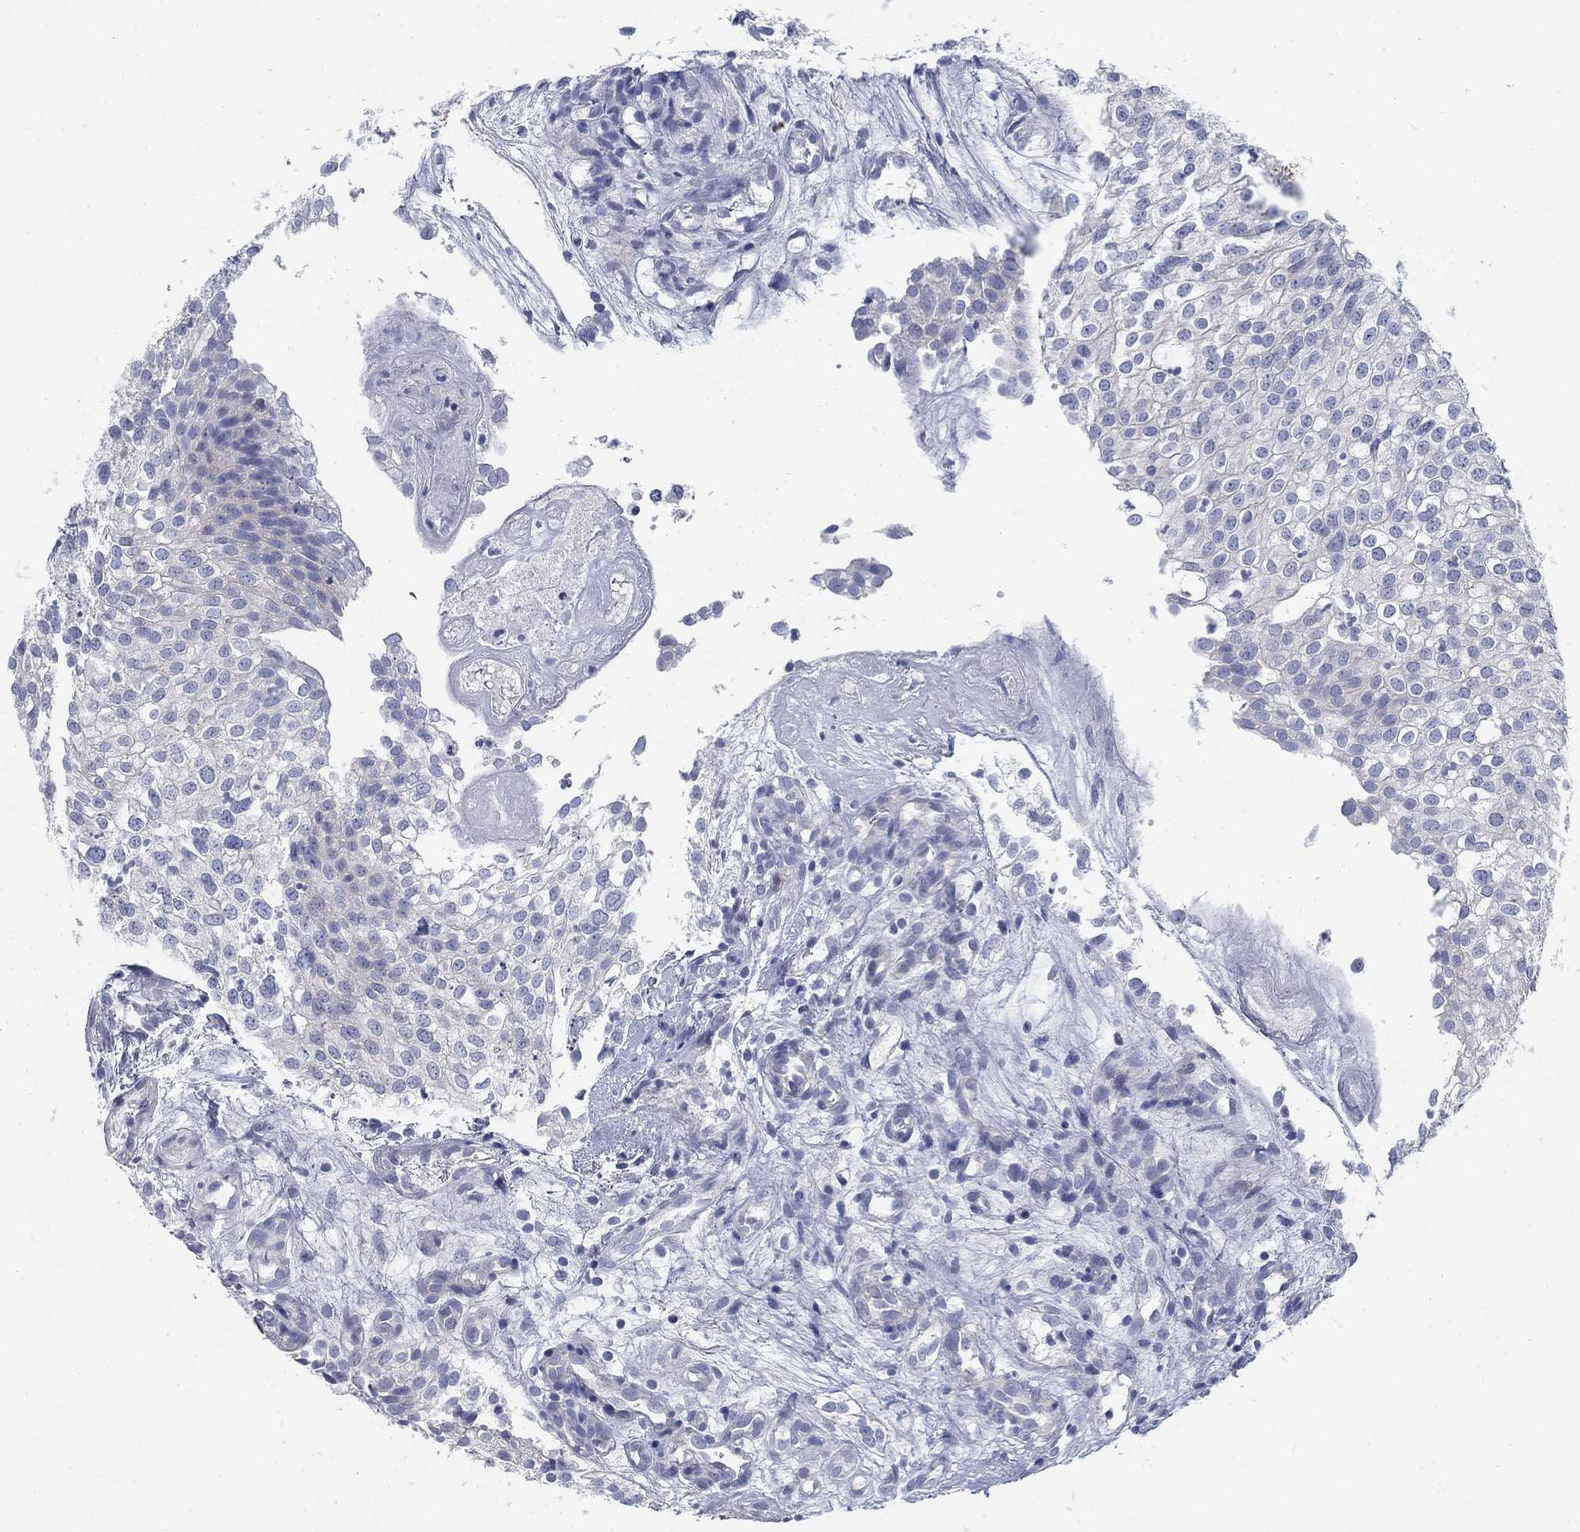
{"staining": {"intensity": "negative", "quantity": "none", "location": "none"}, "tissue": "urothelial cancer", "cell_type": "Tumor cells", "image_type": "cancer", "snomed": [{"axis": "morphology", "description": "Urothelial carcinoma, High grade"}, {"axis": "topography", "description": "Urinary bladder"}], "caption": "Photomicrograph shows no protein expression in tumor cells of urothelial carcinoma (high-grade) tissue.", "gene": "DNER", "patient": {"sex": "female", "age": 79}}